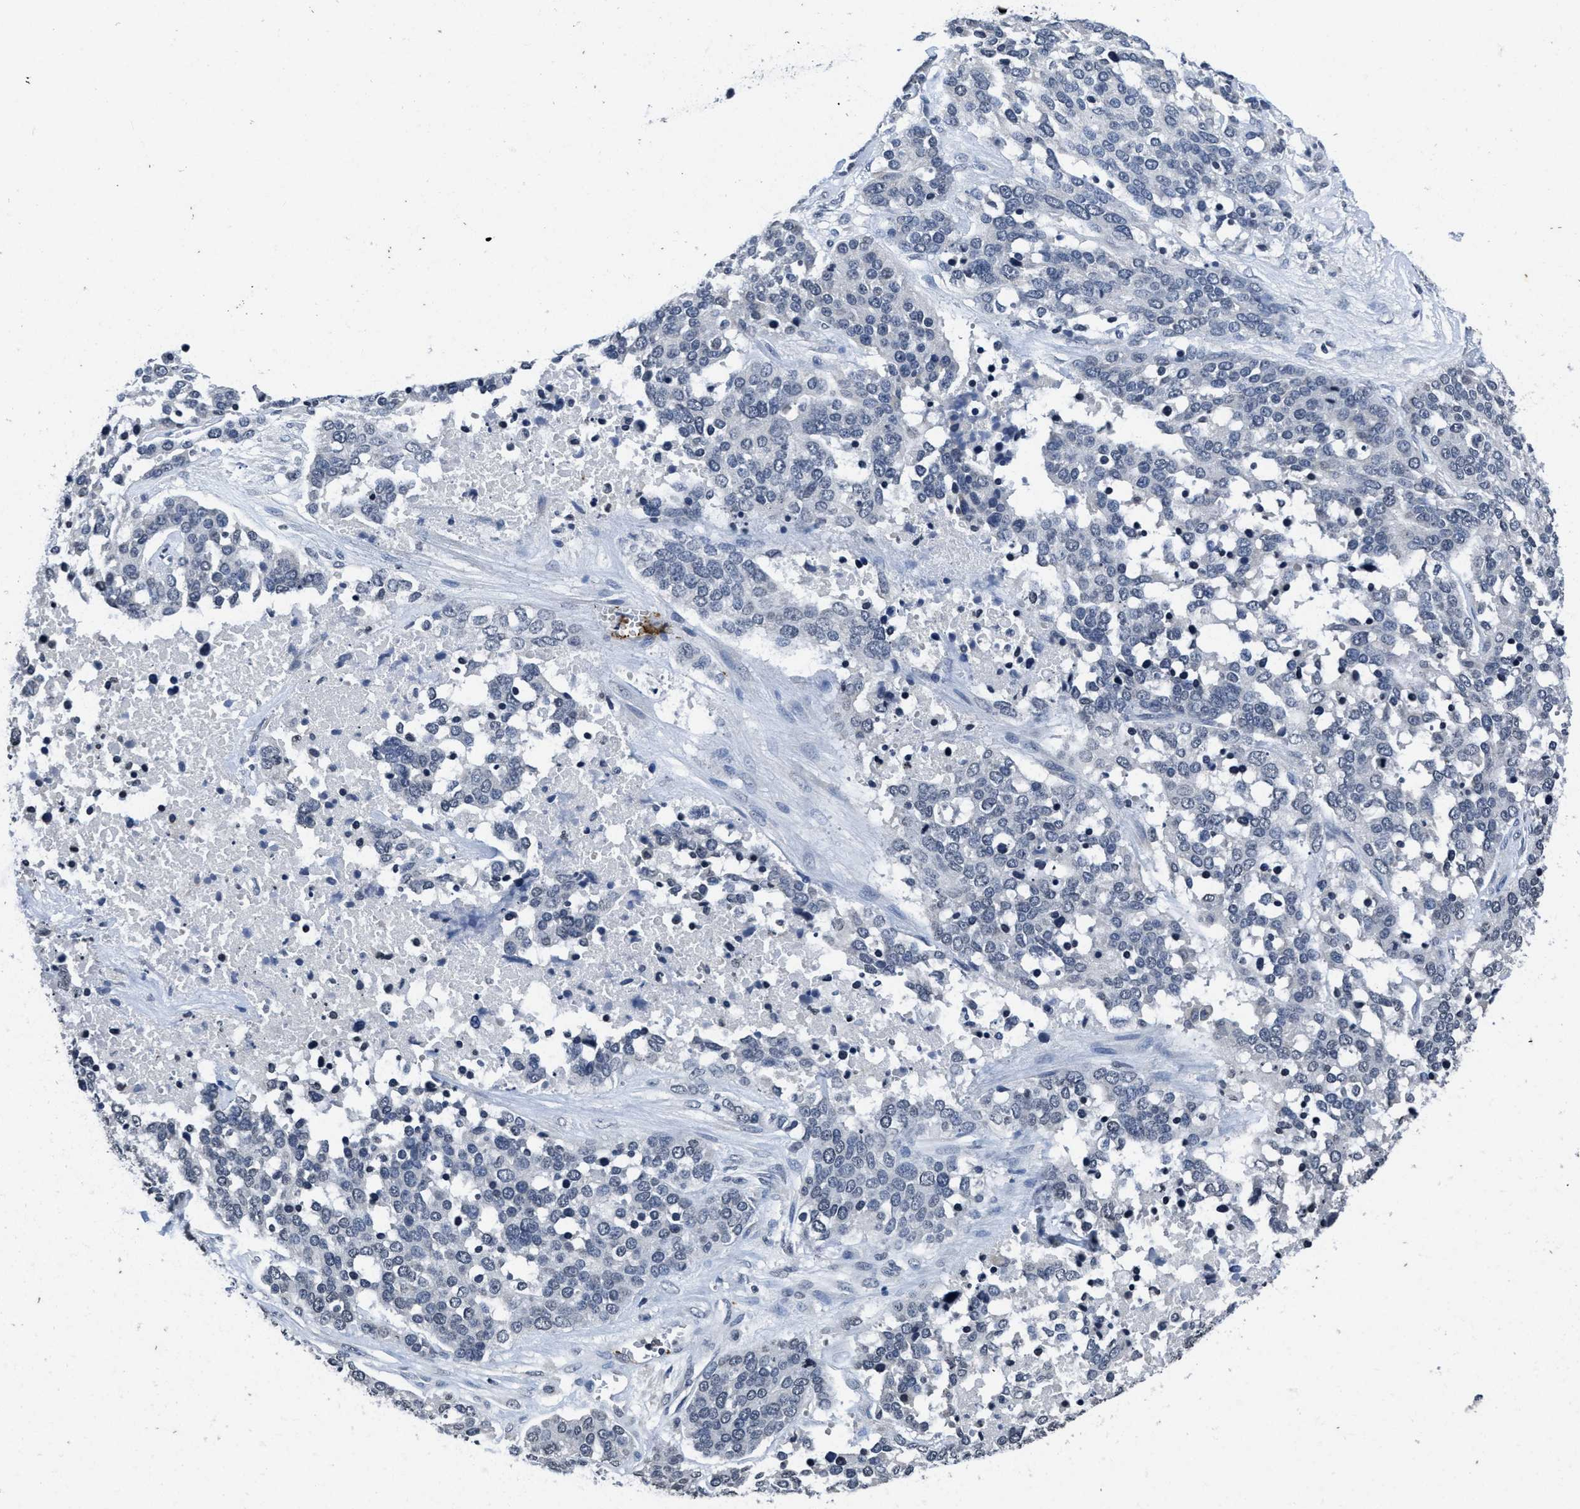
{"staining": {"intensity": "negative", "quantity": "none", "location": "none"}, "tissue": "ovarian cancer", "cell_type": "Tumor cells", "image_type": "cancer", "snomed": [{"axis": "morphology", "description": "Cystadenocarcinoma, serous, NOS"}, {"axis": "topography", "description": "Ovary"}], "caption": "Image shows no protein staining in tumor cells of ovarian cancer tissue.", "gene": "ITGA2B", "patient": {"sex": "female", "age": 44}}